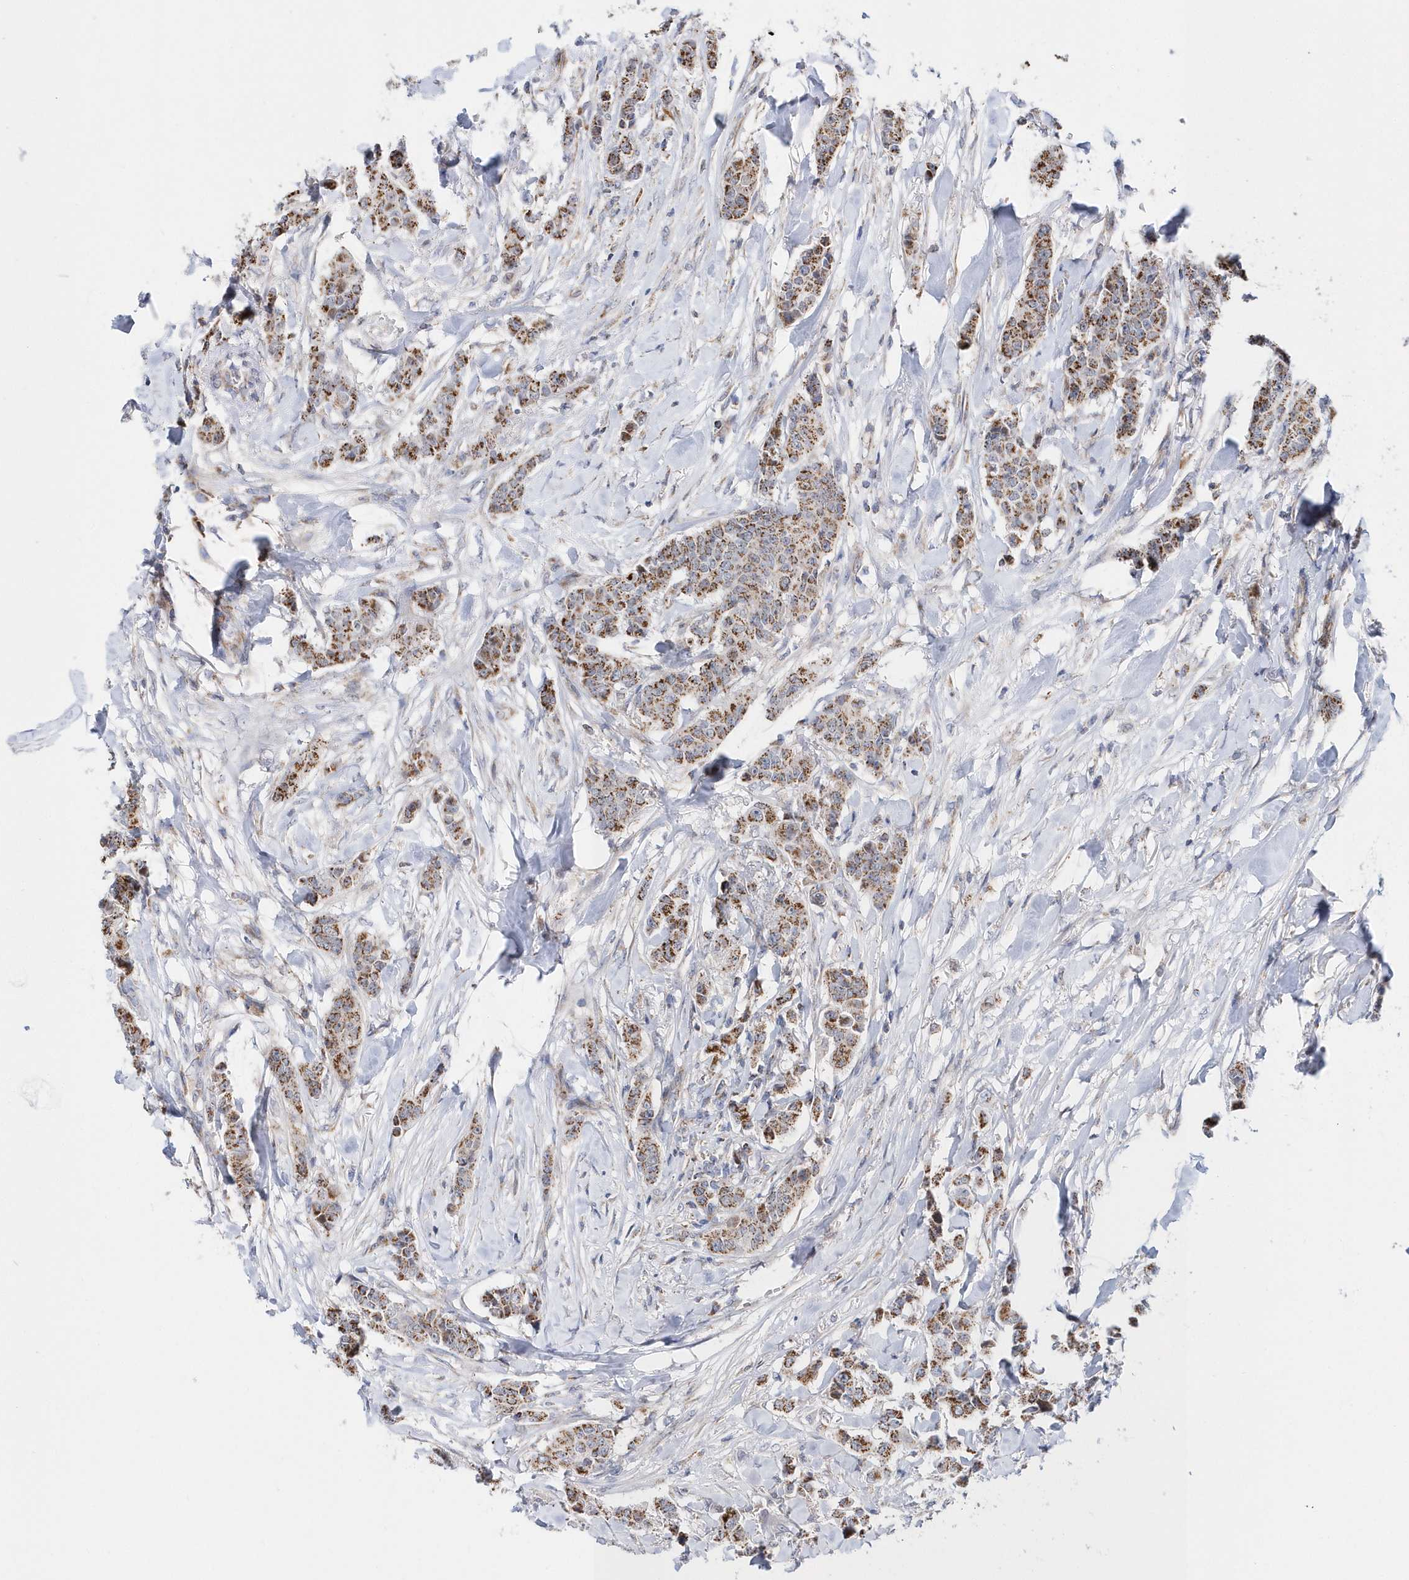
{"staining": {"intensity": "strong", "quantity": ">75%", "location": "cytoplasmic/membranous"}, "tissue": "breast cancer", "cell_type": "Tumor cells", "image_type": "cancer", "snomed": [{"axis": "morphology", "description": "Duct carcinoma"}, {"axis": "topography", "description": "Breast"}], "caption": "An immunohistochemistry photomicrograph of neoplastic tissue is shown. Protein staining in brown shows strong cytoplasmic/membranous positivity in infiltrating ductal carcinoma (breast) within tumor cells.", "gene": "SPATA5", "patient": {"sex": "female", "age": 40}}